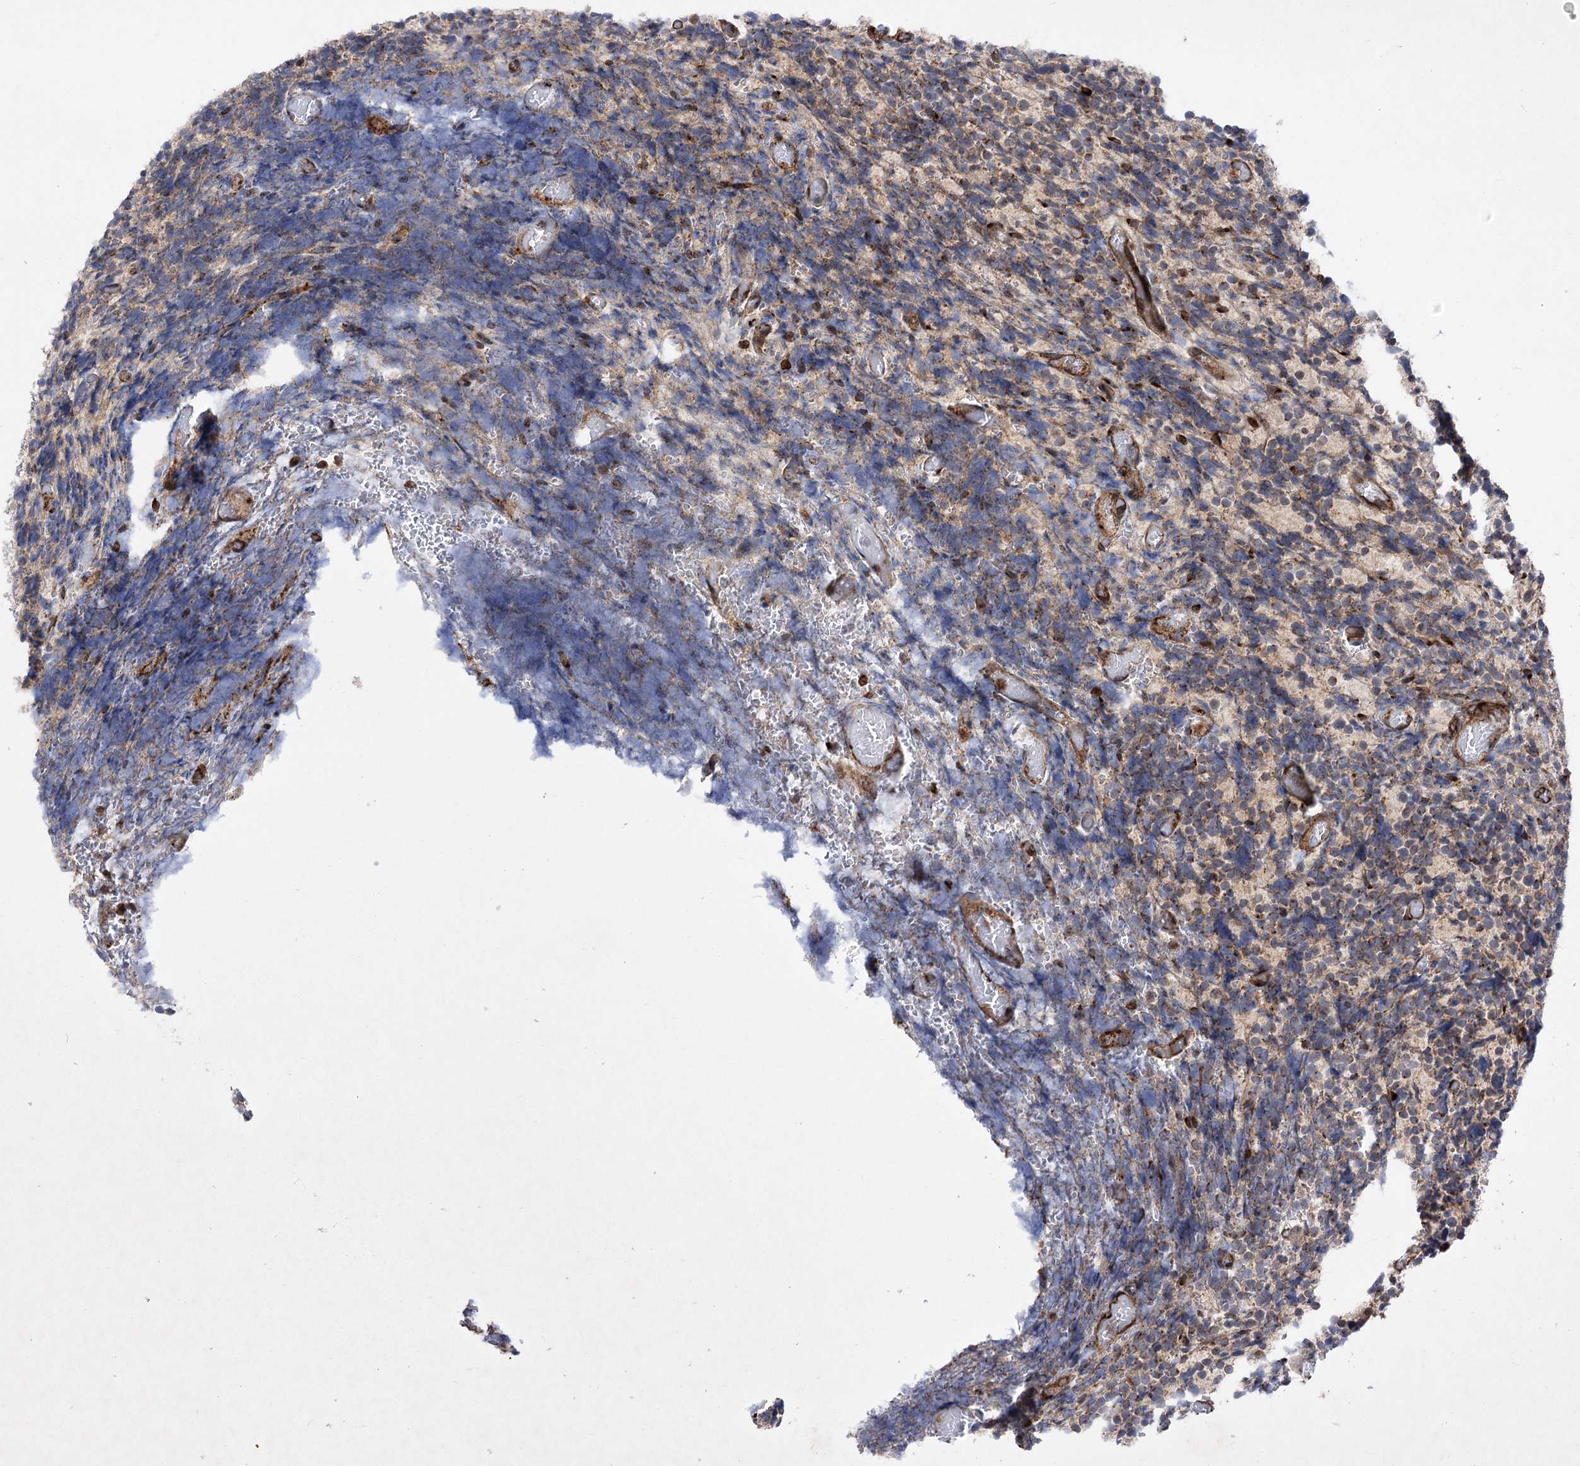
{"staining": {"intensity": "weak", "quantity": "25%-75%", "location": "cytoplasmic/membranous"}, "tissue": "glioma", "cell_type": "Tumor cells", "image_type": "cancer", "snomed": [{"axis": "morphology", "description": "Glioma, malignant, Low grade"}, {"axis": "topography", "description": "Brain"}], "caption": "DAB (3,3'-diaminobenzidine) immunohistochemical staining of human low-grade glioma (malignant) demonstrates weak cytoplasmic/membranous protein staining in about 25%-75% of tumor cells.", "gene": "ARHGAP31", "patient": {"sex": "female", "age": 1}}